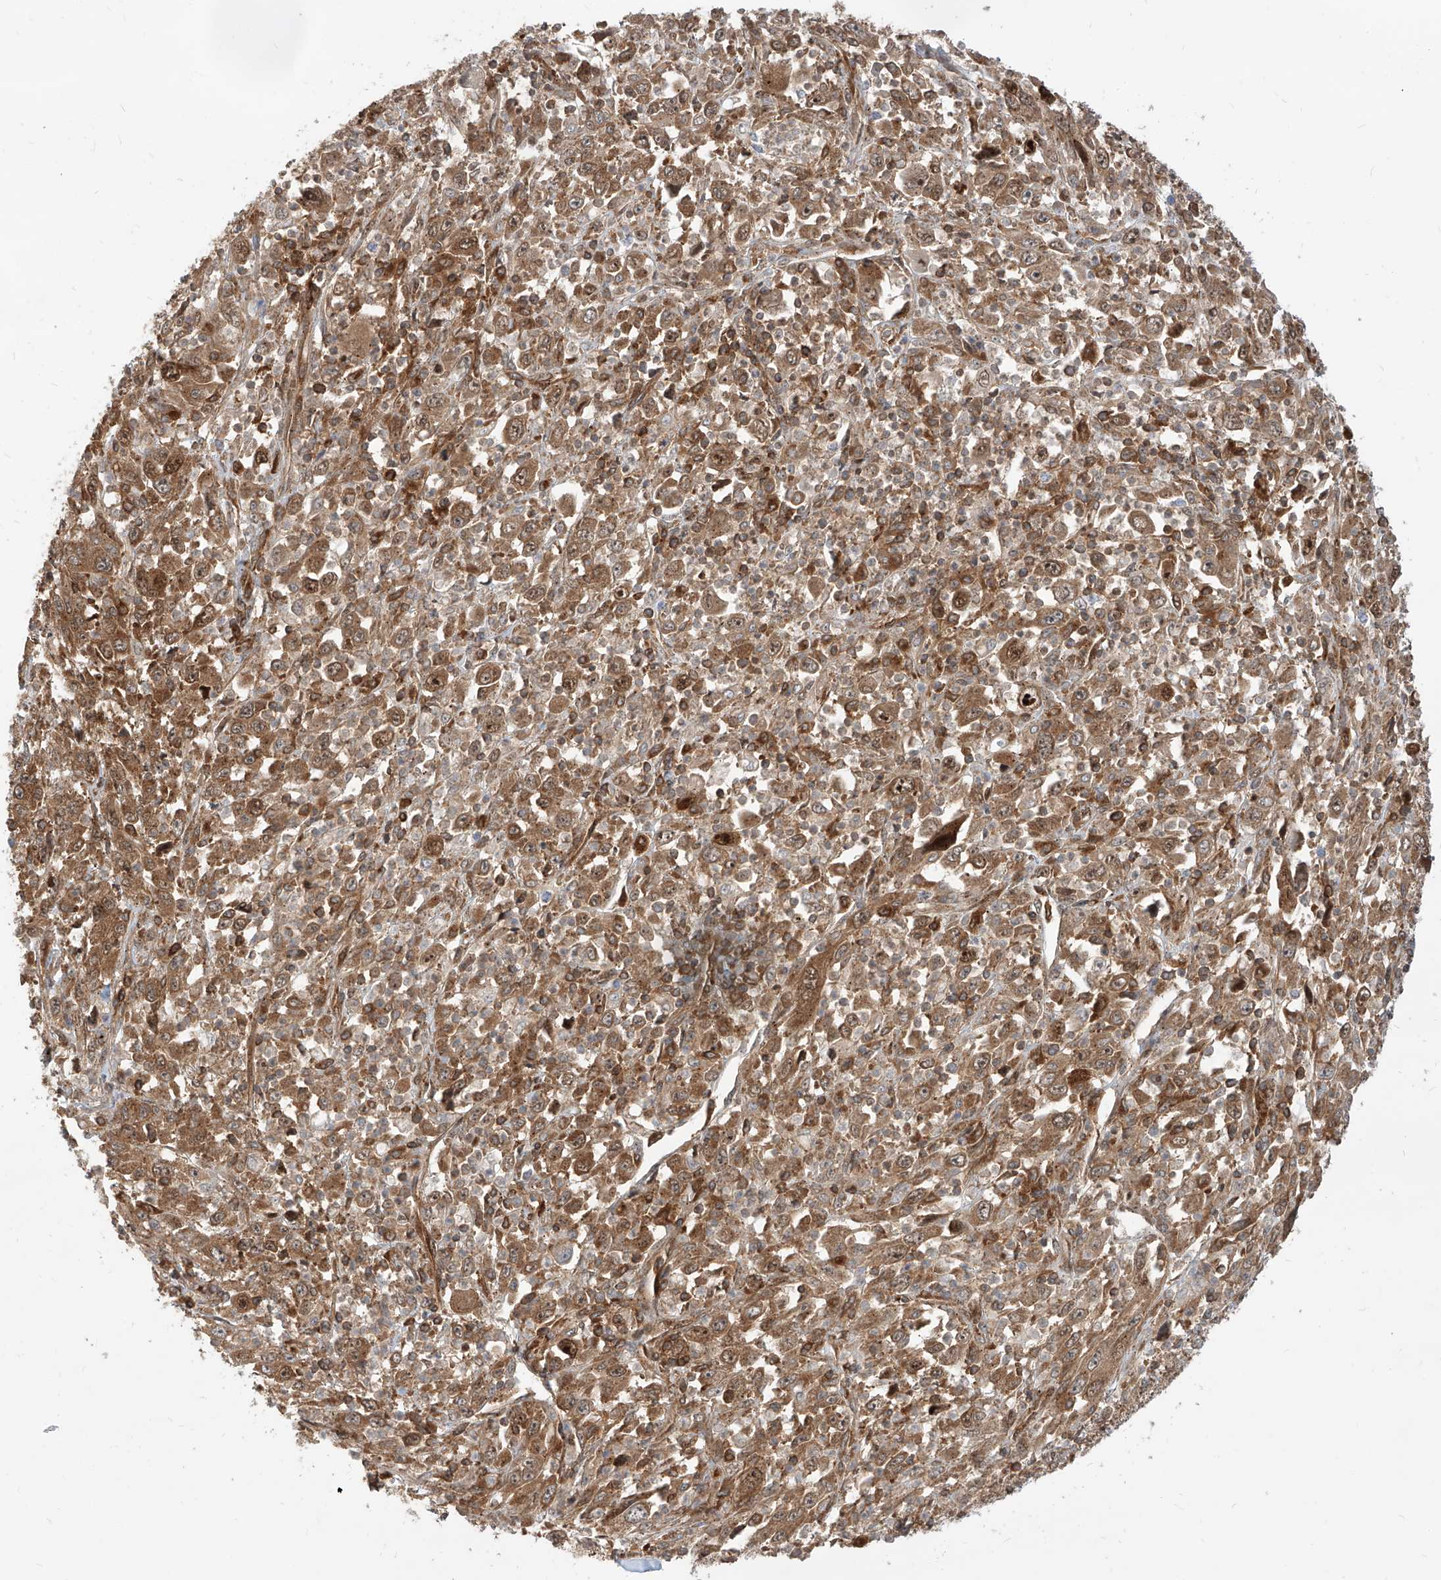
{"staining": {"intensity": "moderate", "quantity": ">75%", "location": "cytoplasmic/membranous,nuclear"}, "tissue": "melanoma", "cell_type": "Tumor cells", "image_type": "cancer", "snomed": [{"axis": "morphology", "description": "Malignant melanoma, Metastatic site"}, {"axis": "topography", "description": "Skin"}], "caption": "Melanoma was stained to show a protein in brown. There is medium levels of moderate cytoplasmic/membranous and nuclear expression in about >75% of tumor cells. (DAB (3,3'-diaminobenzidine) IHC, brown staining for protein, blue staining for nuclei).", "gene": "MAGED2", "patient": {"sex": "female", "age": 56}}